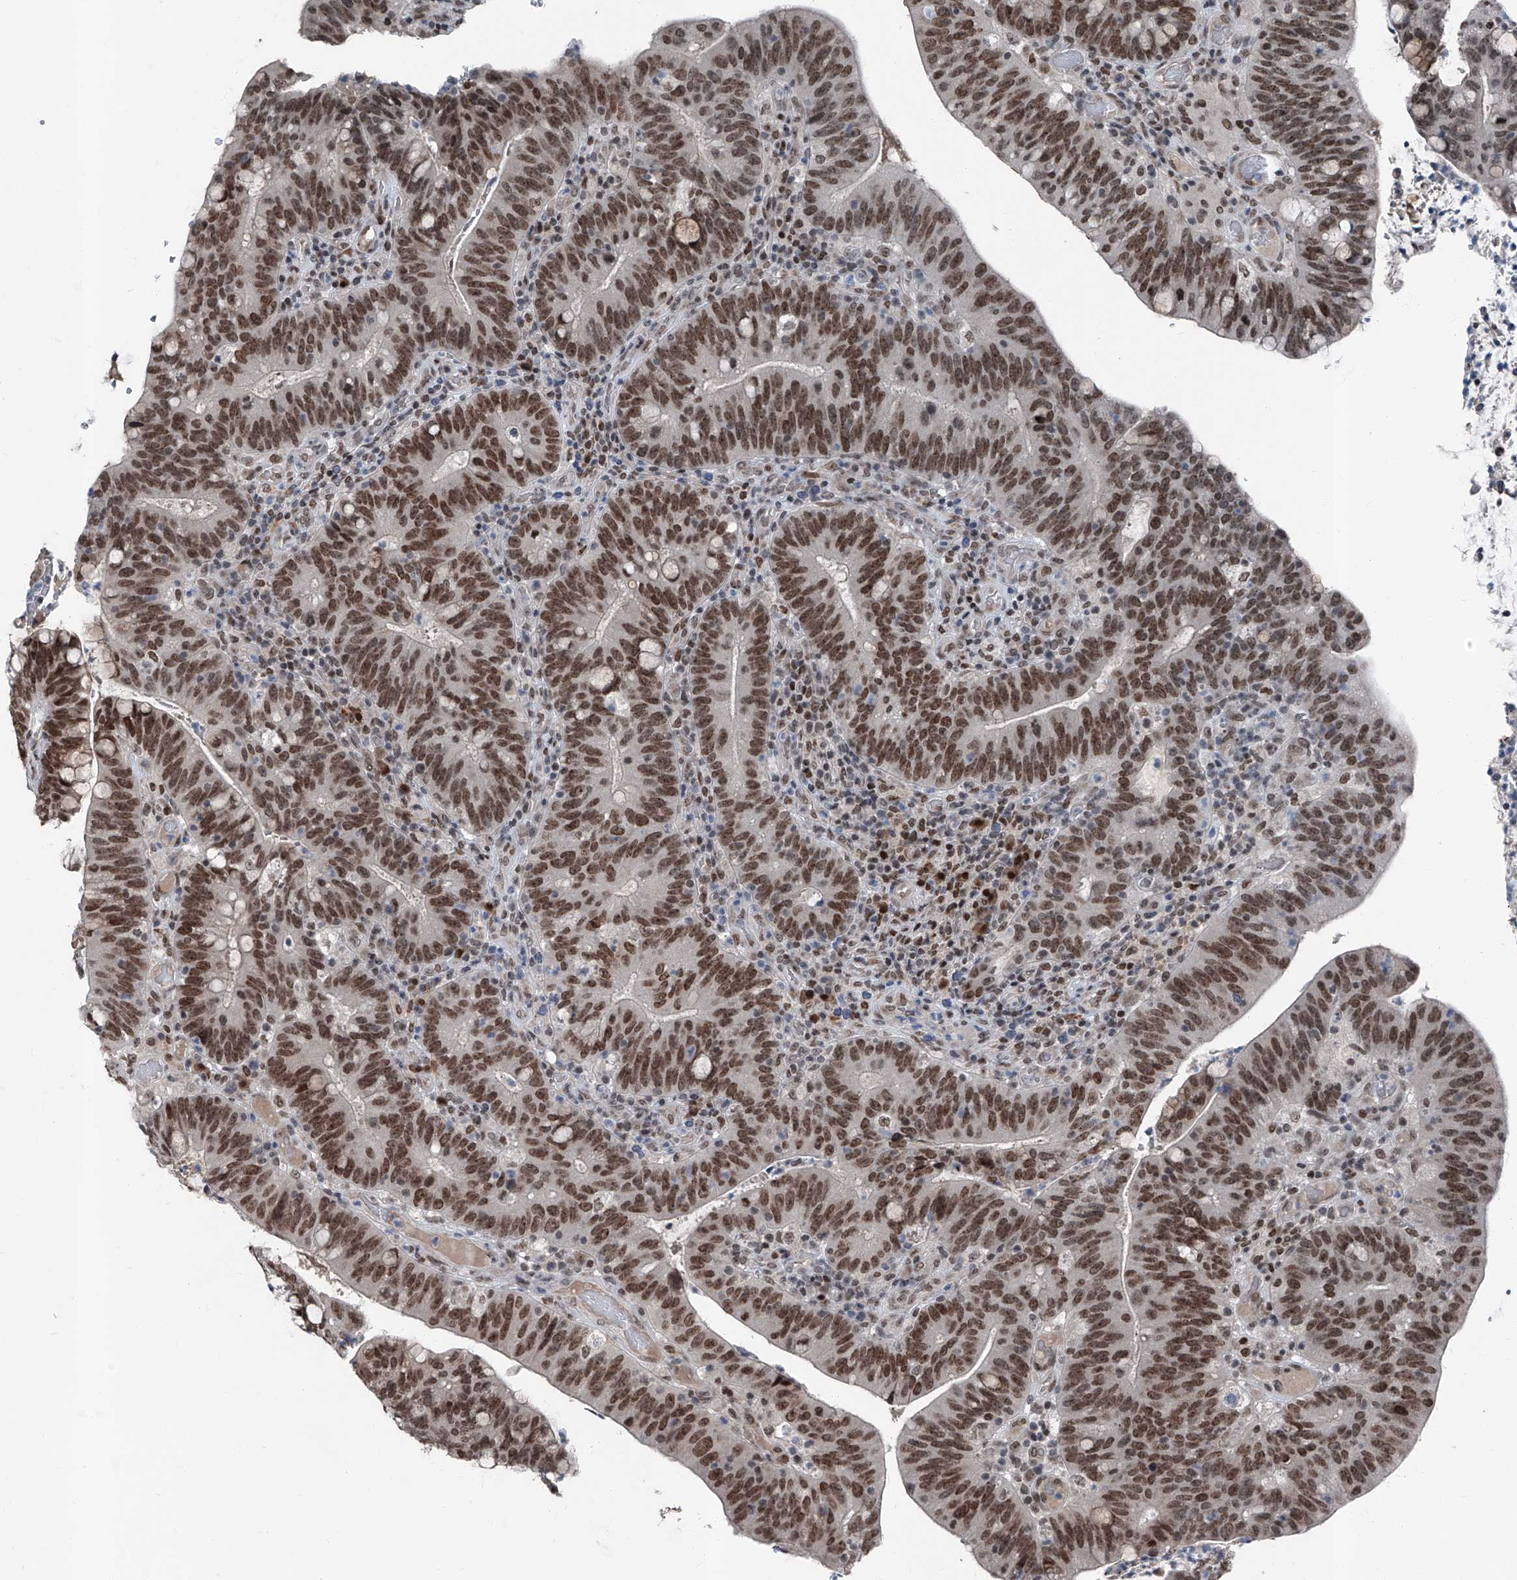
{"staining": {"intensity": "moderate", "quantity": ">75%", "location": "nuclear"}, "tissue": "colorectal cancer", "cell_type": "Tumor cells", "image_type": "cancer", "snomed": [{"axis": "morphology", "description": "Adenocarcinoma, NOS"}, {"axis": "topography", "description": "Colon"}], "caption": "Protein analysis of colorectal adenocarcinoma tissue reveals moderate nuclear staining in about >75% of tumor cells.", "gene": "BMI1", "patient": {"sex": "female", "age": 66}}